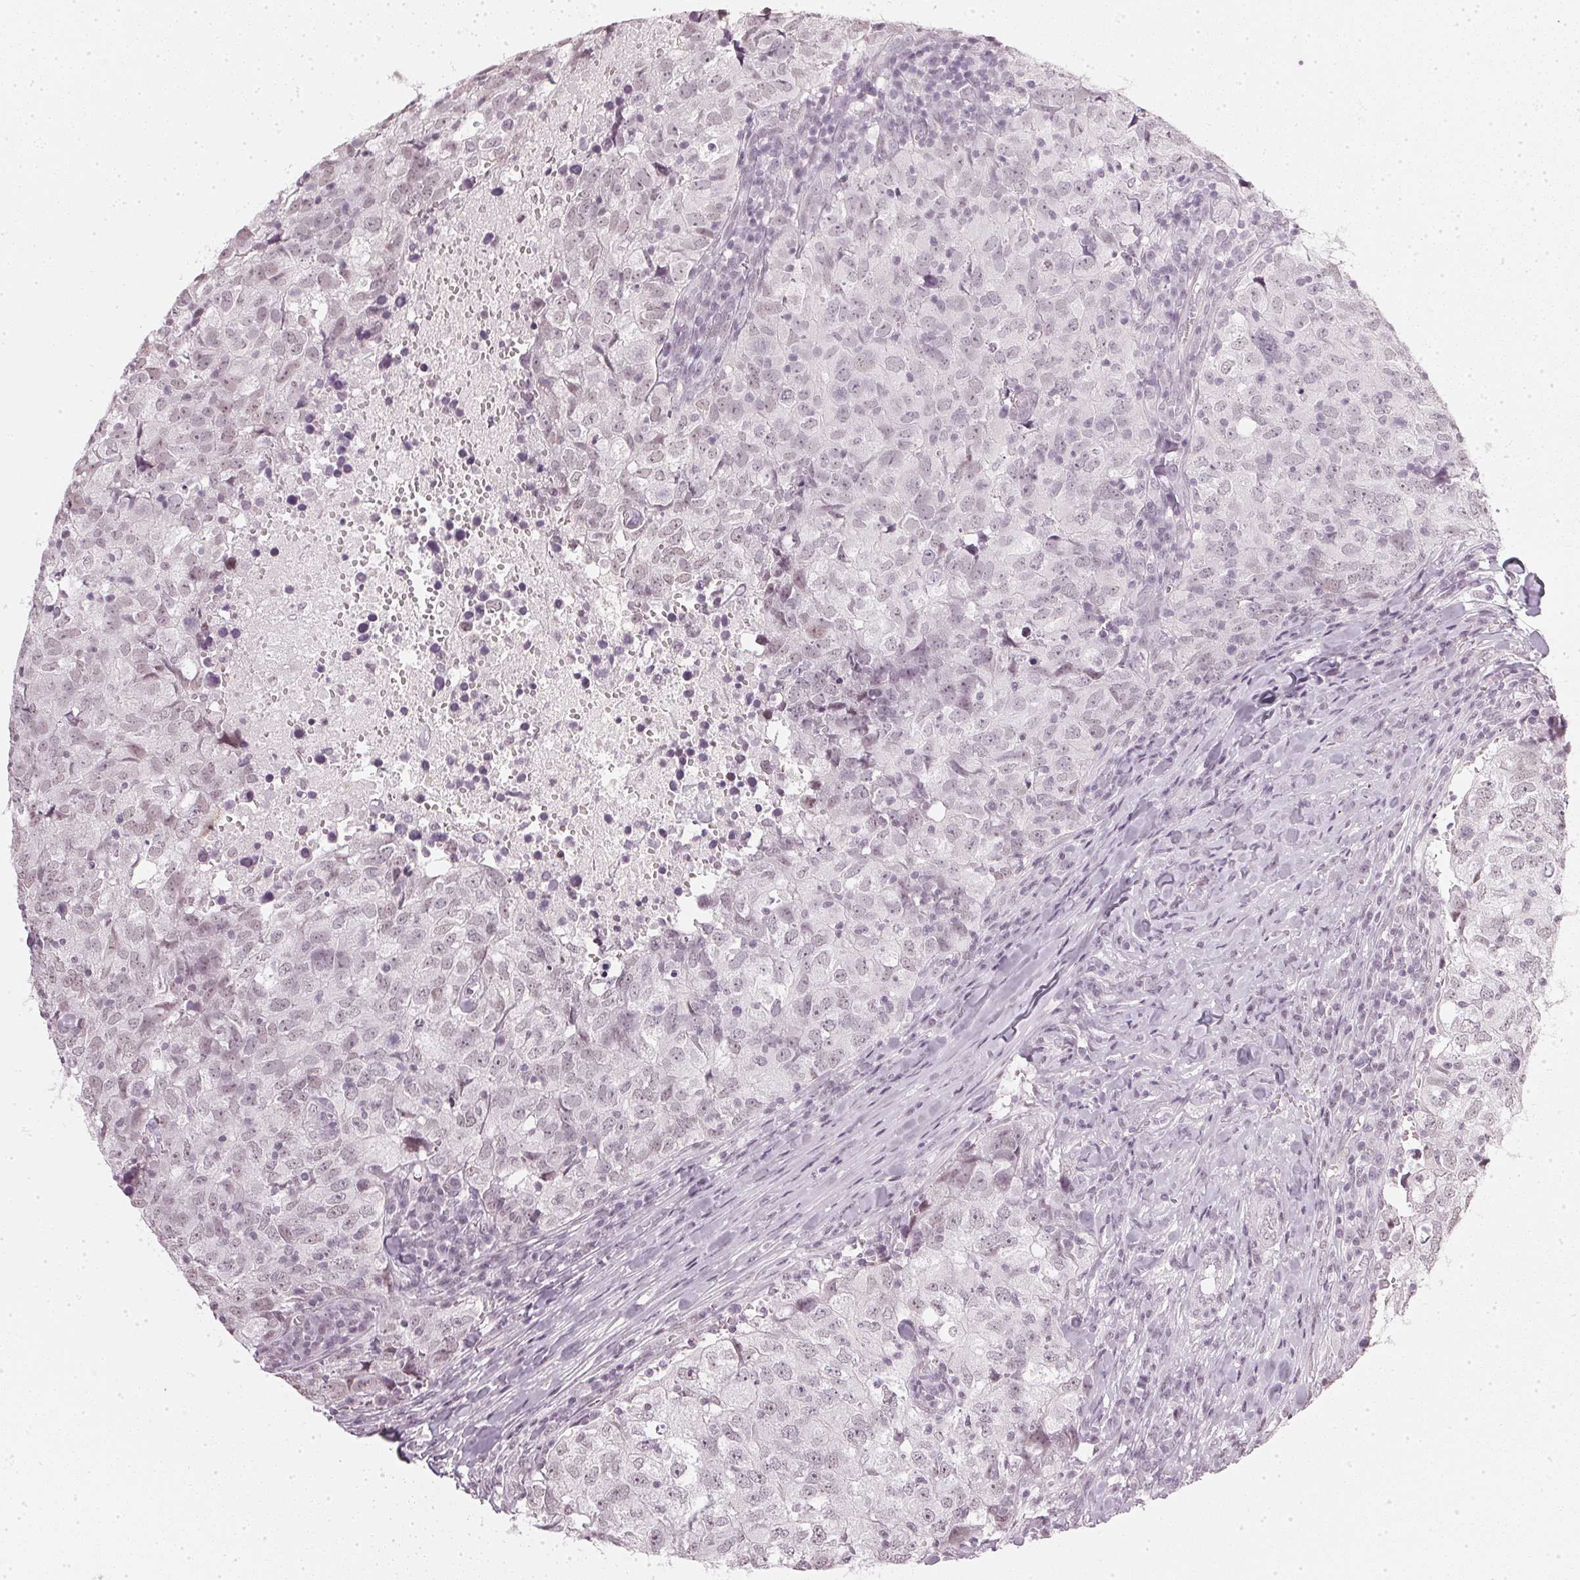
{"staining": {"intensity": "negative", "quantity": "none", "location": "none"}, "tissue": "breast cancer", "cell_type": "Tumor cells", "image_type": "cancer", "snomed": [{"axis": "morphology", "description": "Duct carcinoma"}, {"axis": "topography", "description": "Breast"}], "caption": "High magnification brightfield microscopy of breast infiltrating ductal carcinoma stained with DAB (3,3'-diaminobenzidine) (brown) and counterstained with hematoxylin (blue): tumor cells show no significant positivity.", "gene": "DNAJC6", "patient": {"sex": "female", "age": 30}}